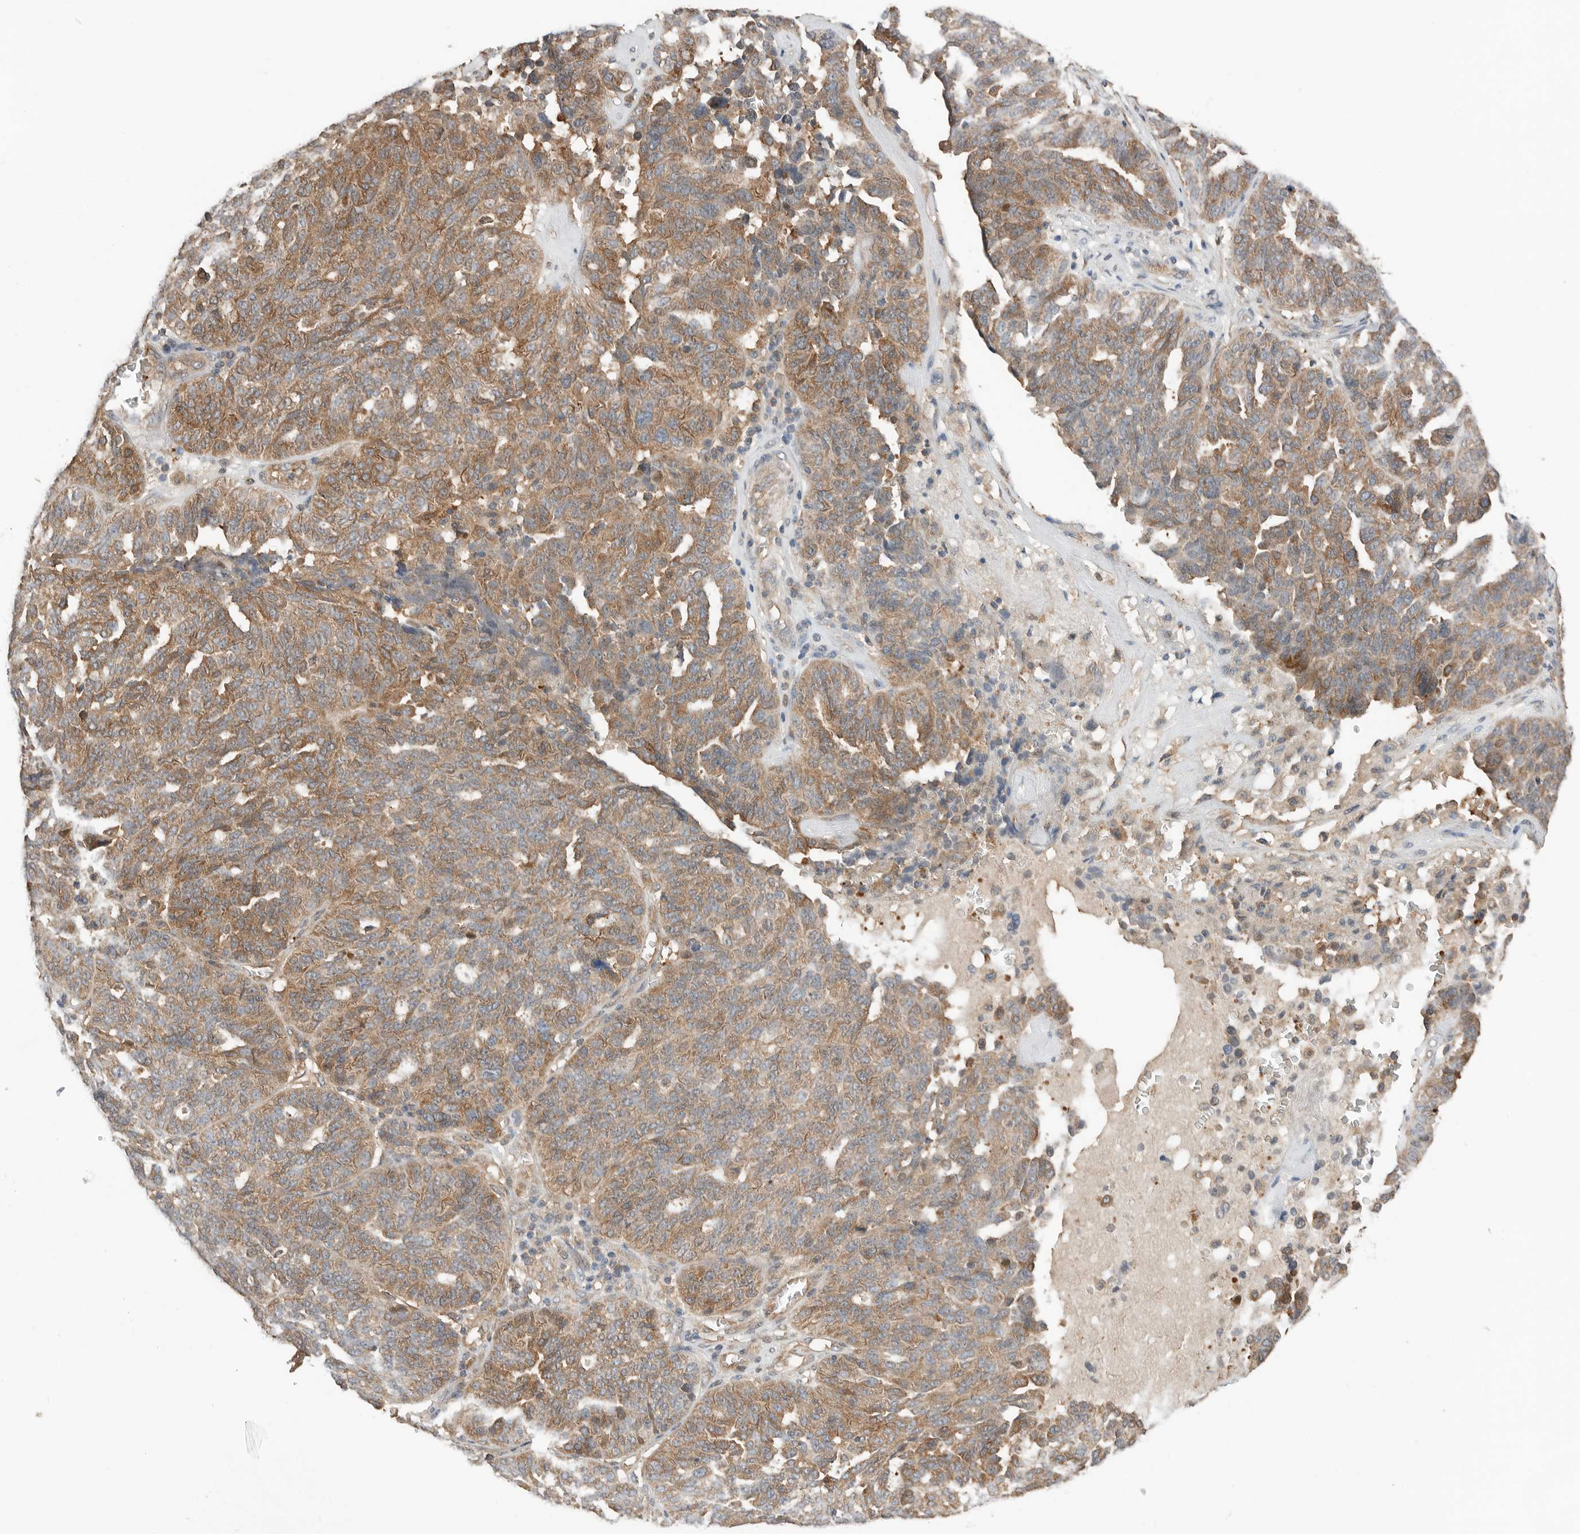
{"staining": {"intensity": "moderate", "quantity": ">75%", "location": "cytoplasmic/membranous"}, "tissue": "ovarian cancer", "cell_type": "Tumor cells", "image_type": "cancer", "snomed": [{"axis": "morphology", "description": "Cystadenocarcinoma, serous, NOS"}, {"axis": "topography", "description": "Ovary"}], "caption": "Protein expression analysis of human ovarian cancer (serous cystadenocarcinoma) reveals moderate cytoplasmic/membranous positivity in about >75% of tumor cells.", "gene": "XPNPEP1", "patient": {"sex": "female", "age": 59}}